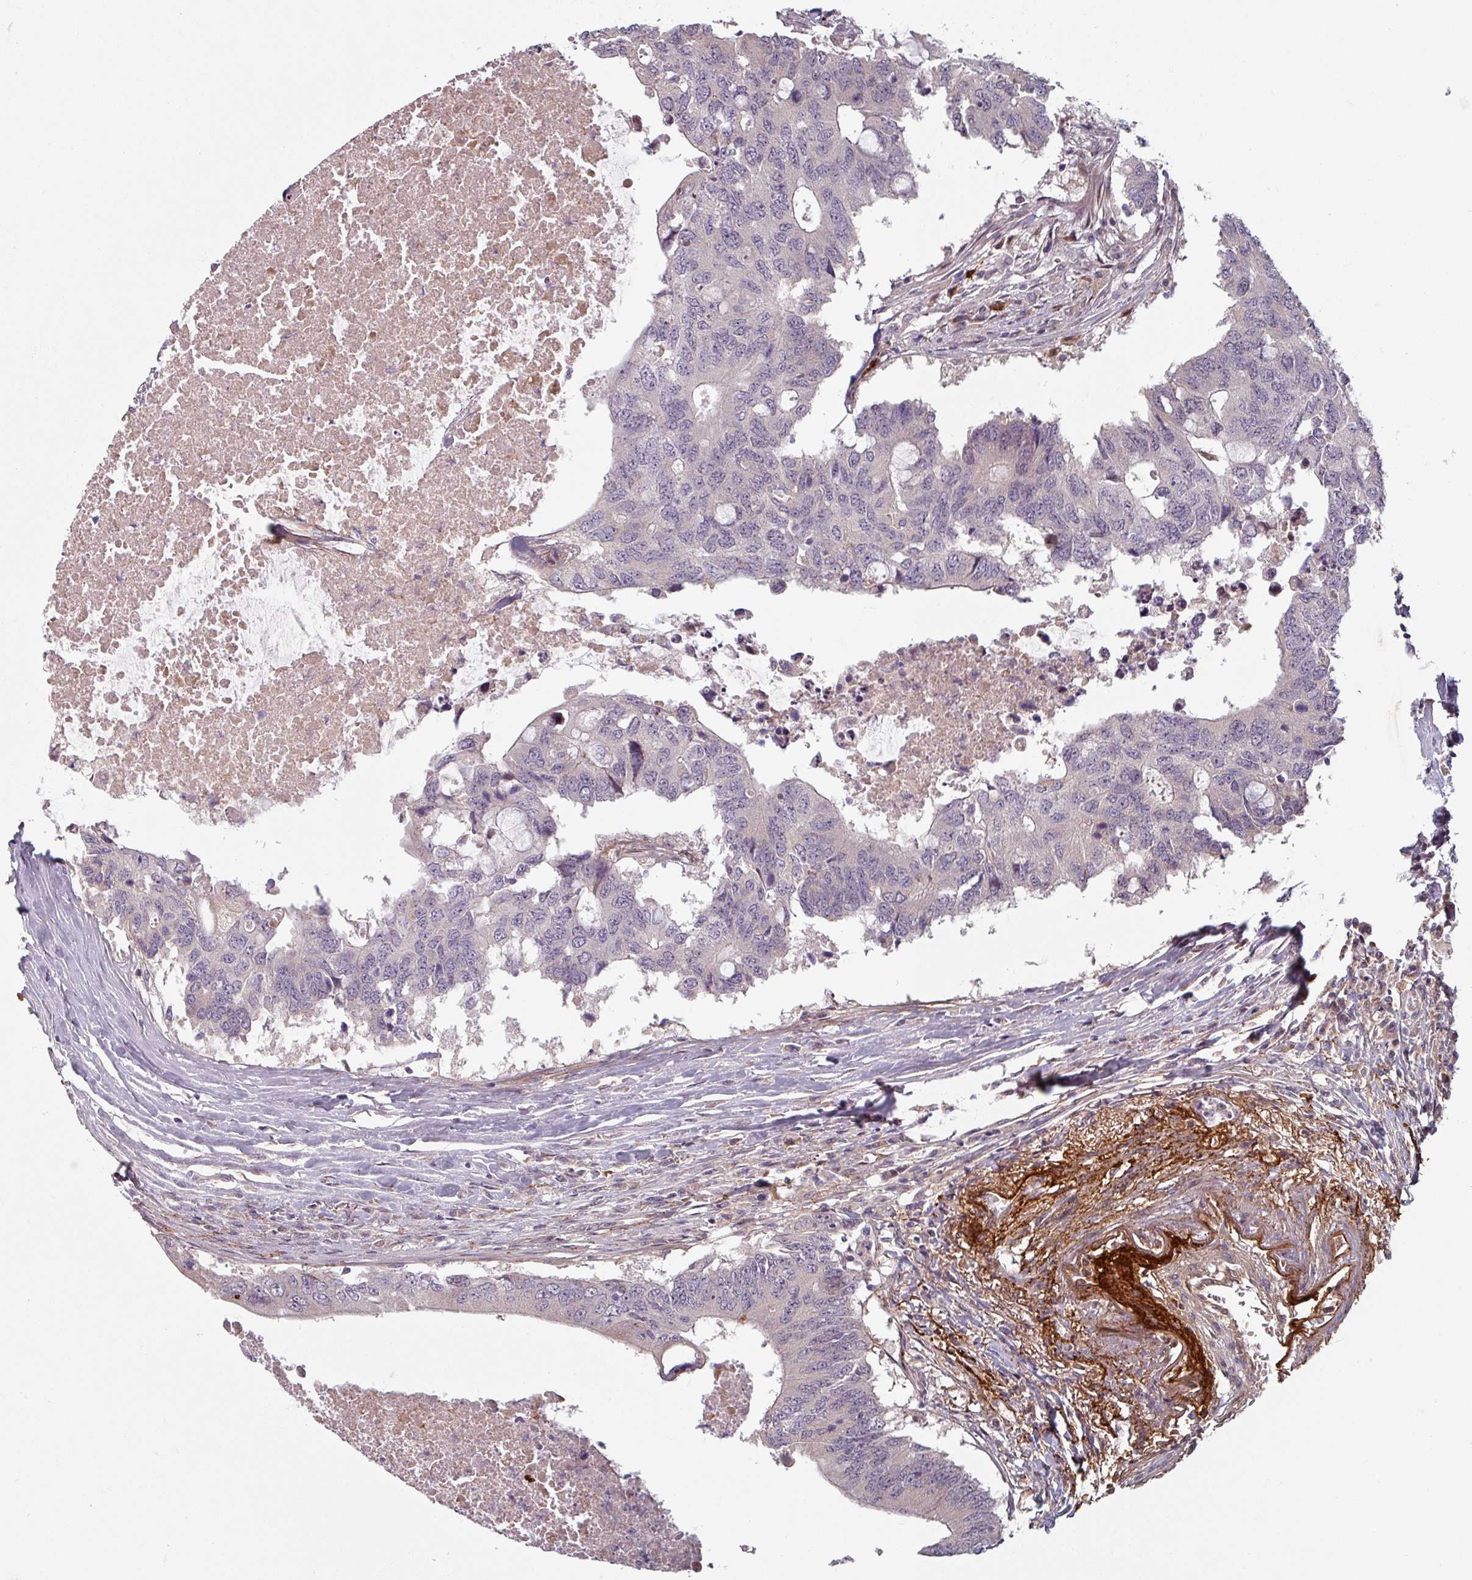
{"staining": {"intensity": "negative", "quantity": "none", "location": "none"}, "tissue": "colorectal cancer", "cell_type": "Tumor cells", "image_type": "cancer", "snomed": [{"axis": "morphology", "description": "Adenocarcinoma, NOS"}, {"axis": "topography", "description": "Colon"}], "caption": "The image shows no staining of tumor cells in colorectal cancer (adenocarcinoma). (Brightfield microscopy of DAB immunohistochemistry (IHC) at high magnification).", "gene": "CYB5RL", "patient": {"sex": "male", "age": 71}}